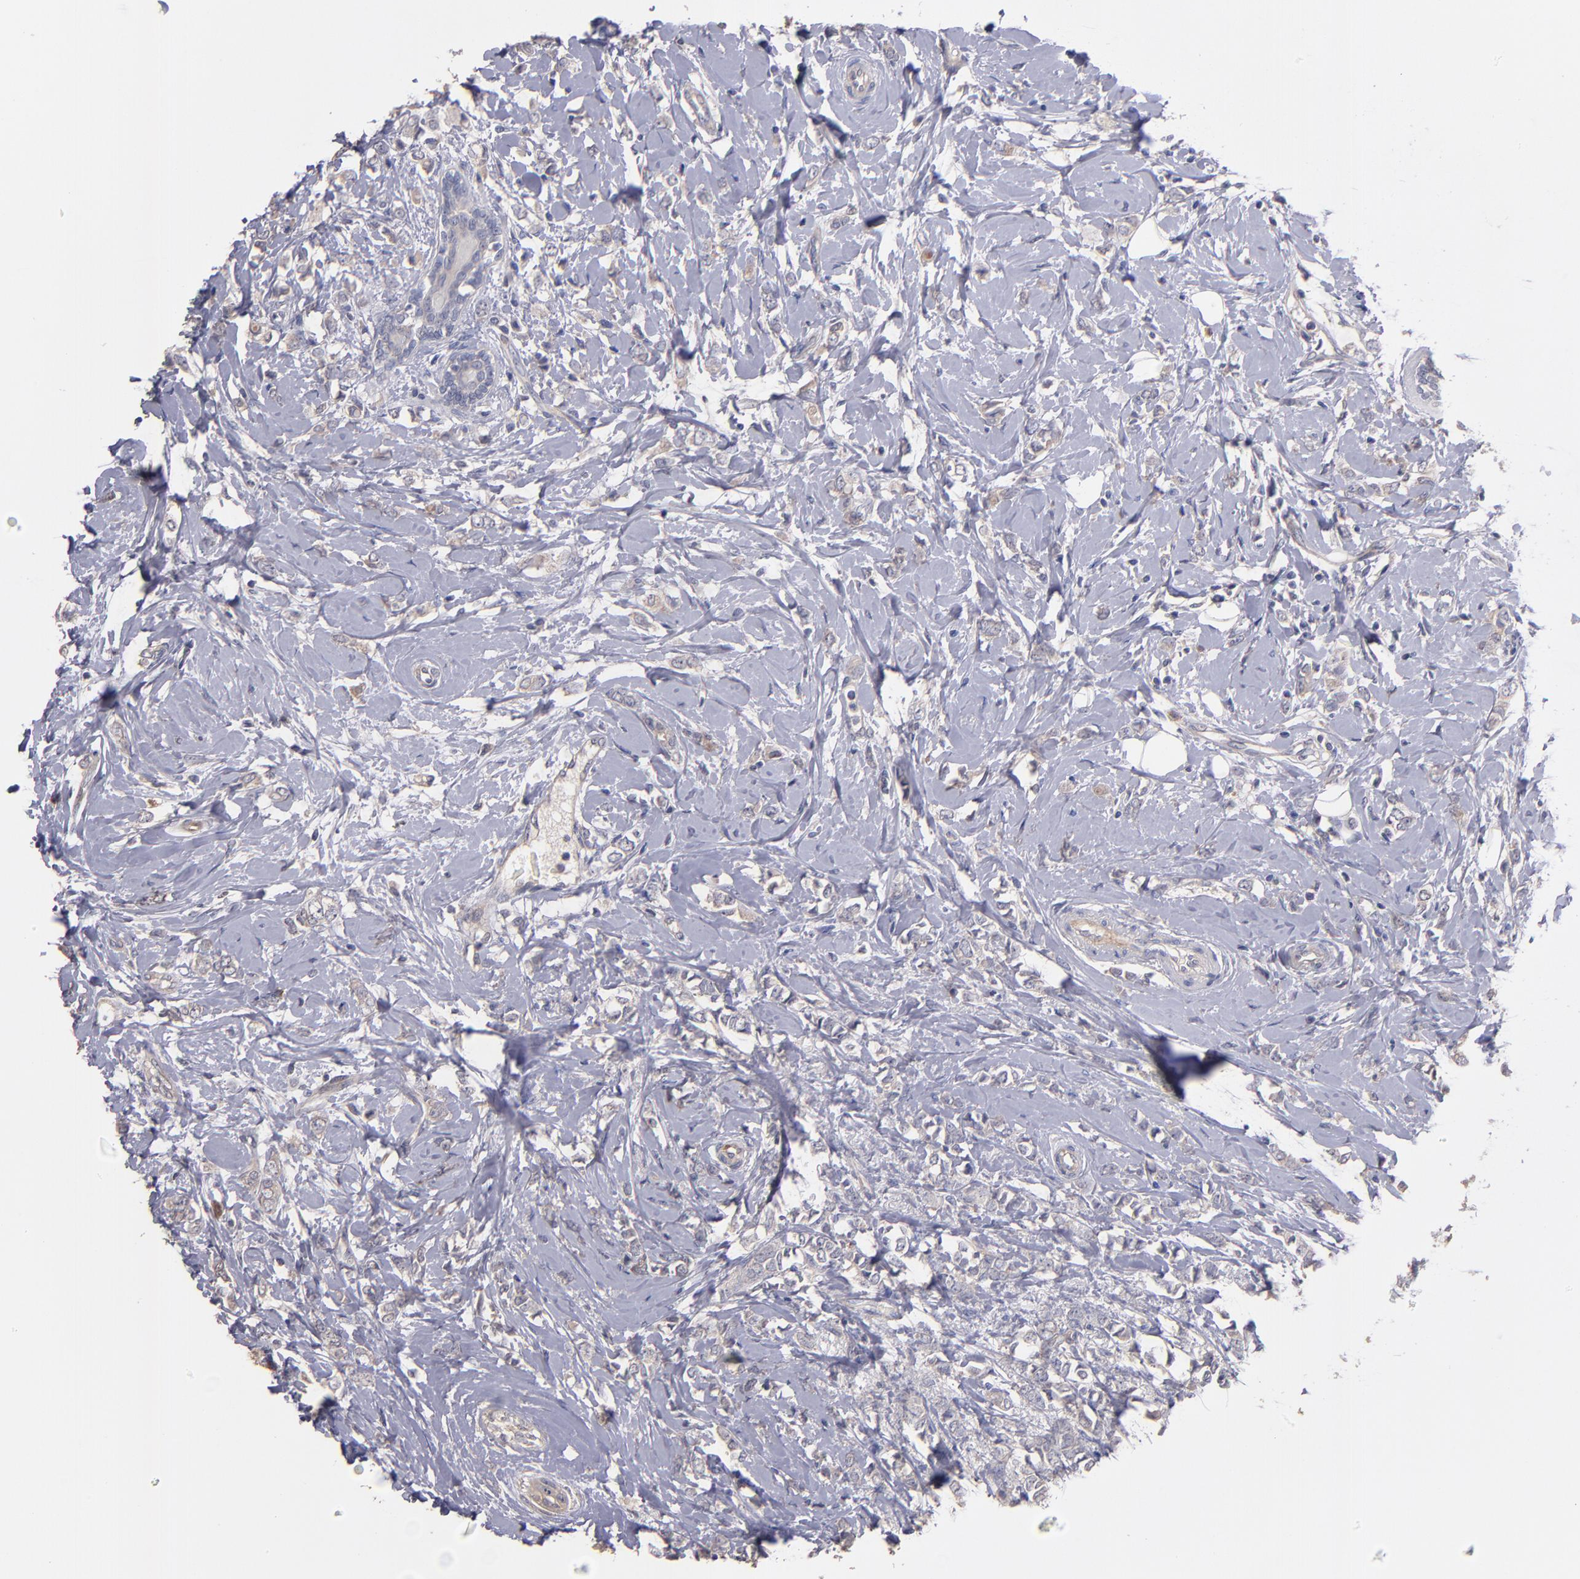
{"staining": {"intensity": "weak", "quantity": ">75%", "location": "cytoplasmic/membranous"}, "tissue": "breast cancer", "cell_type": "Tumor cells", "image_type": "cancer", "snomed": [{"axis": "morphology", "description": "Normal tissue, NOS"}, {"axis": "morphology", "description": "Lobular carcinoma"}, {"axis": "topography", "description": "Breast"}], "caption": "Protein staining exhibits weak cytoplasmic/membranous staining in about >75% of tumor cells in breast cancer (lobular carcinoma). (DAB (3,3'-diaminobenzidine) IHC, brown staining for protein, blue staining for nuclei).", "gene": "MAGEE1", "patient": {"sex": "female", "age": 47}}